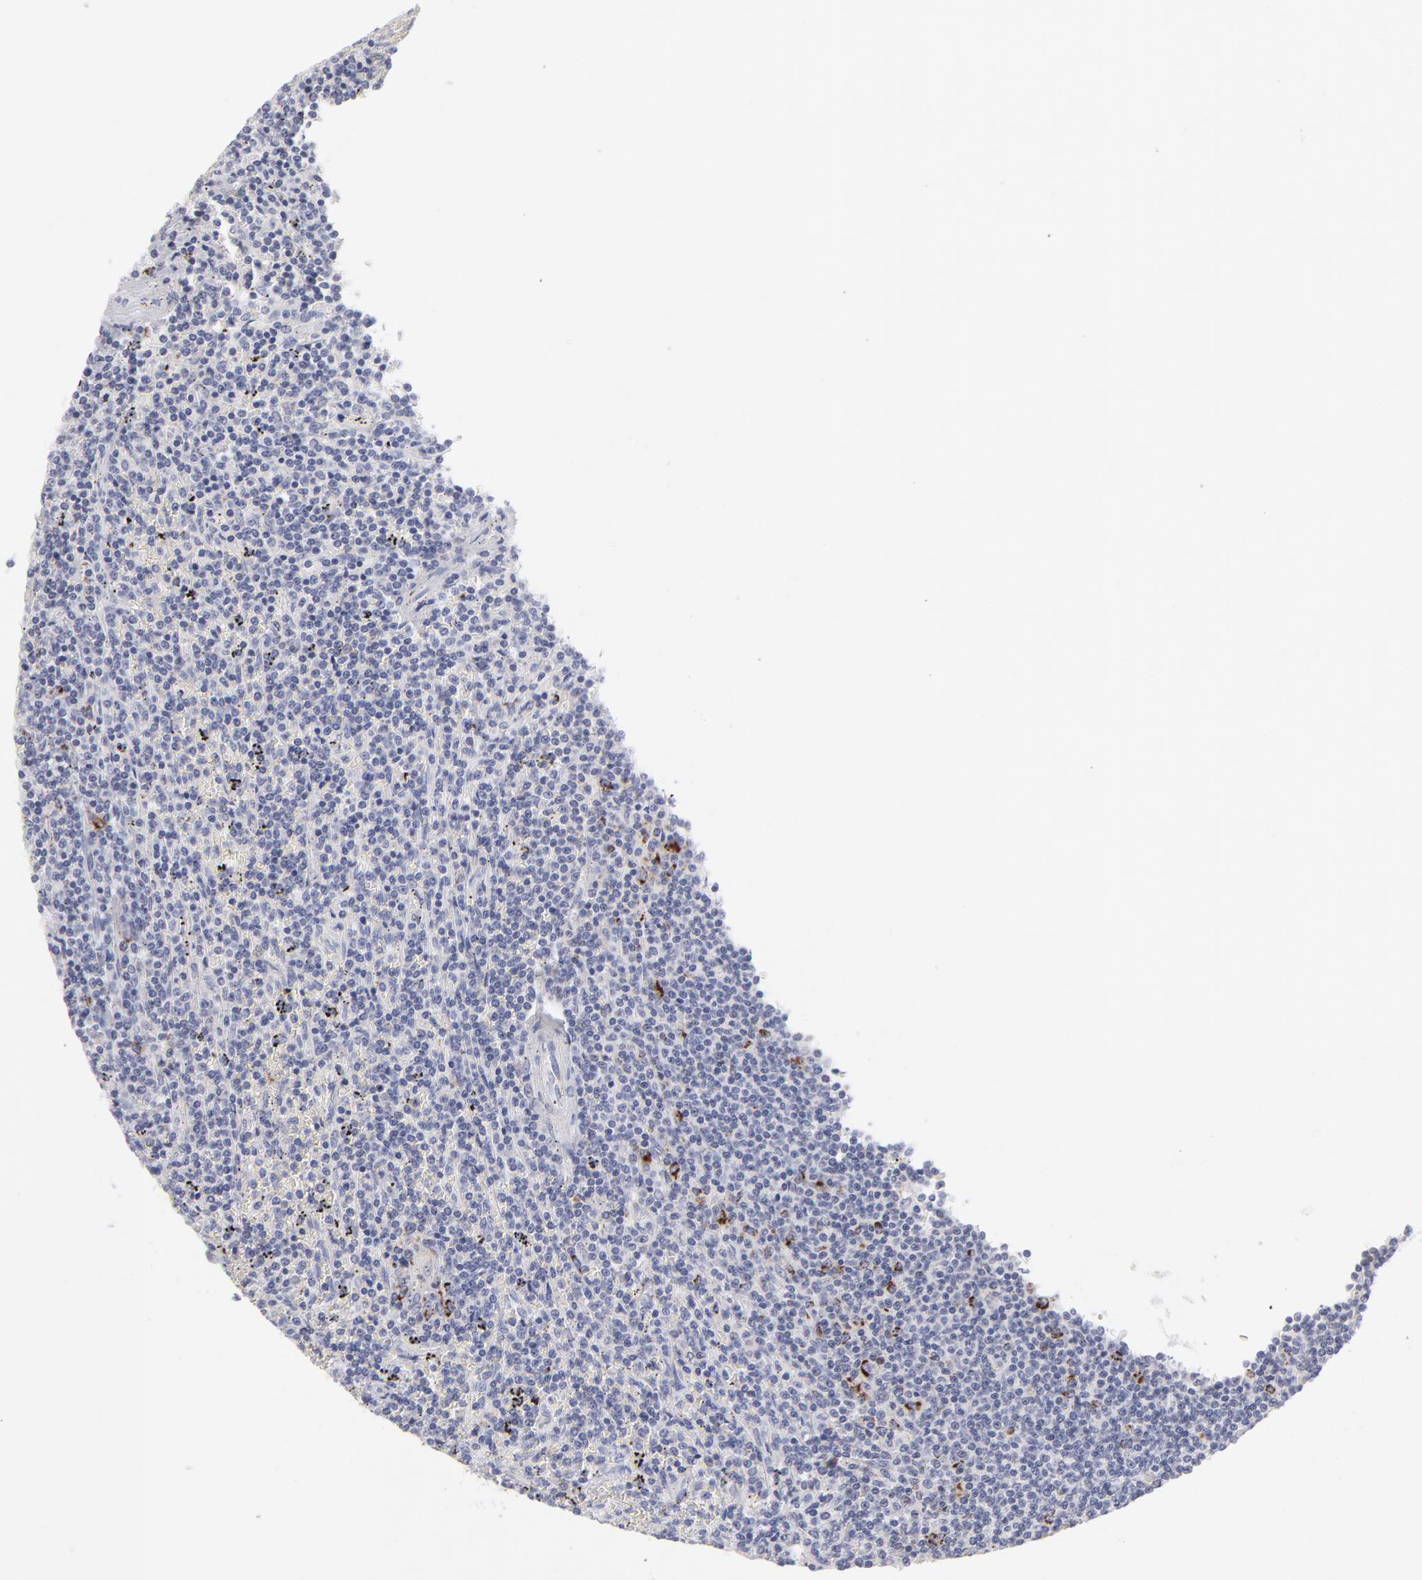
{"staining": {"intensity": "moderate", "quantity": "<25%", "location": "cytoplasmic/membranous"}, "tissue": "lymphoma", "cell_type": "Tumor cells", "image_type": "cancer", "snomed": [{"axis": "morphology", "description": "Malignant lymphoma, non-Hodgkin's type, Low grade"}, {"axis": "topography", "description": "Spleen"}], "caption": "Brown immunohistochemical staining in human low-grade malignant lymphoma, non-Hodgkin's type shows moderate cytoplasmic/membranous positivity in about <25% of tumor cells. (DAB (3,3'-diaminobenzidine) IHC with brightfield microscopy, high magnification).", "gene": "MTHFD2", "patient": {"sex": "female", "age": 50}}